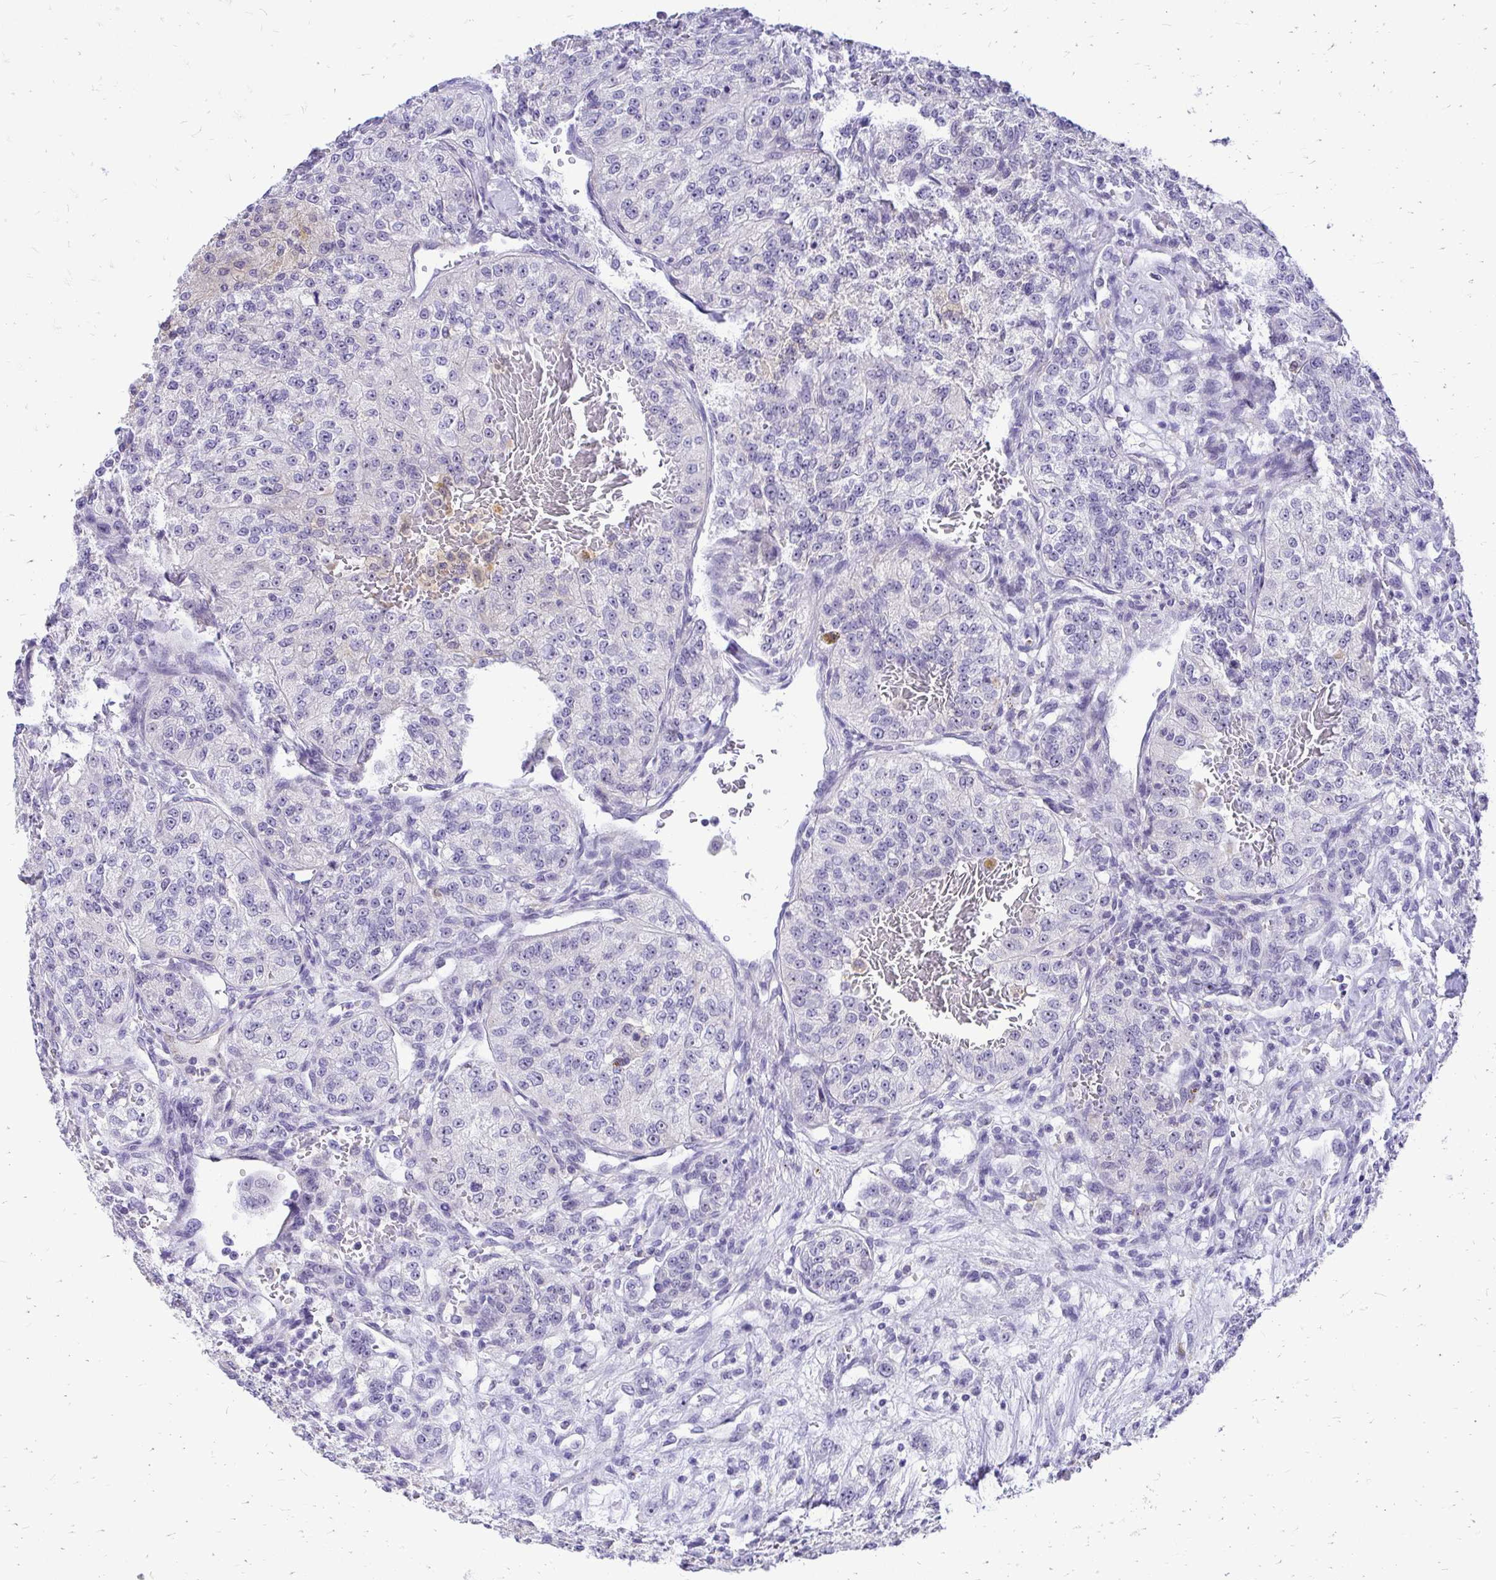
{"staining": {"intensity": "negative", "quantity": "none", "location": "none"}, "tissue": "renal cancer", "cell_type": "Tumor cells", "image_type": "cancer", "snomed": [{"axis": "morphology", "description": "Adenocarcinoma, NOS"}, {"axis": "topography", "description": "Kidney"}], "caption": "Immunohistochemical staining of human adenocarcinoma (renal) demonstrates no significant positivity in tumor cells. The staining was performed using DAB to visualize the protein expression in brown, while the nuclei were stained in blue with hematoxylin (Magnification: 20x).", "gene": "NIFK", "patient": {"sex": "female", "age": 63}}